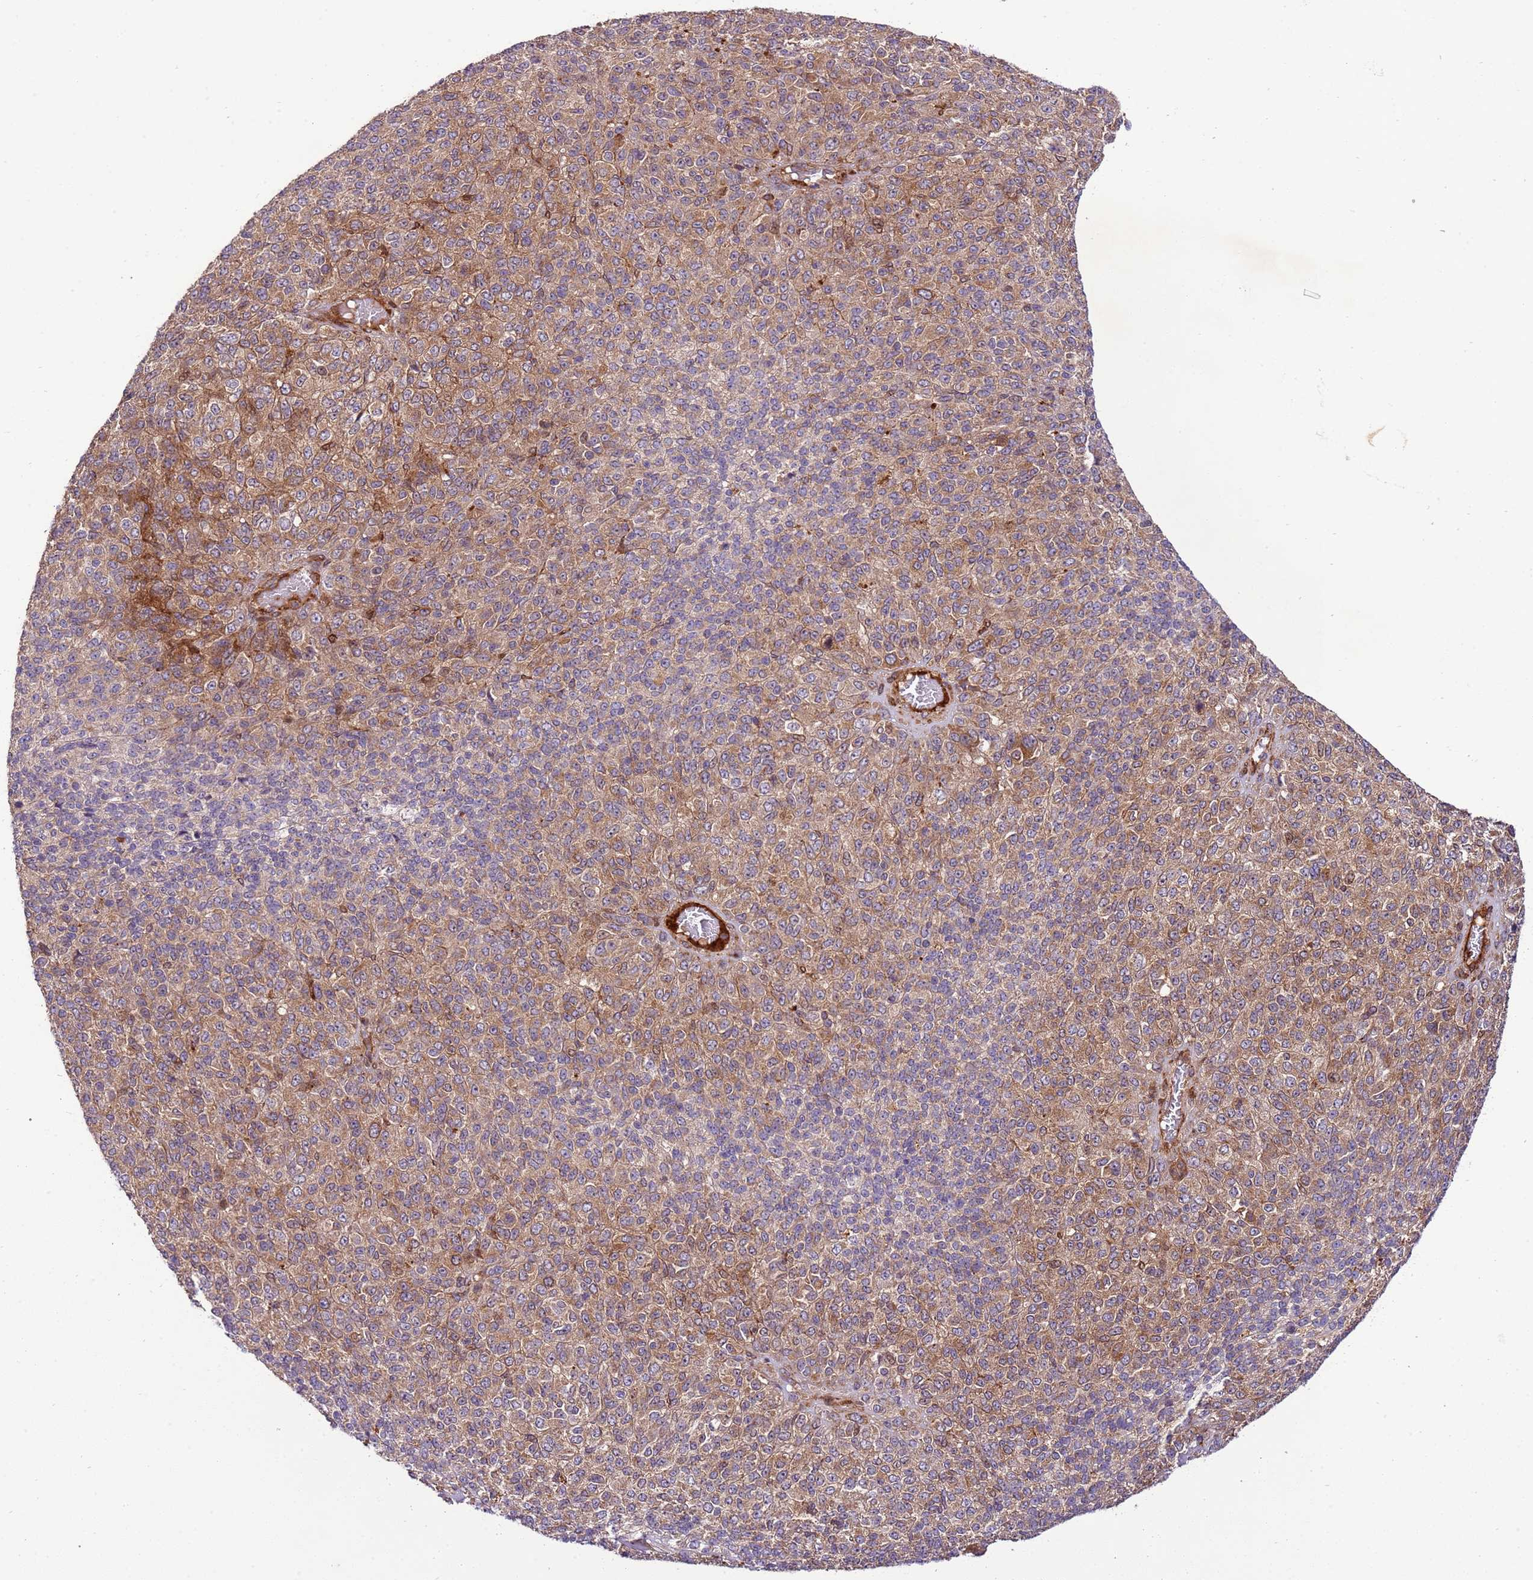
{"staining": {"intensity": "moderate", "quantity": "<25%", "location": "cytoplasmic/membranous"}, "tissue": "melanoma", "cell_type": "Tumor cells", "image_type": "cancer", "snomed": [{"axis": "morphology", "description": "Malignant melanoma, Metastatic site"}, {"axis": "topography", "description": "Brain"}], "caption": "Immunohistochemical staining of human malignant melanoma (metastatic site) exhibits low levels of moderate cytoplasmic/membranous expression in about <25% of tumor cells. Ihc stains the protein in brown and the nuclei are stained blue.", "gene": "ZNF624", "patient": {"sex": "female", "age": 56}}